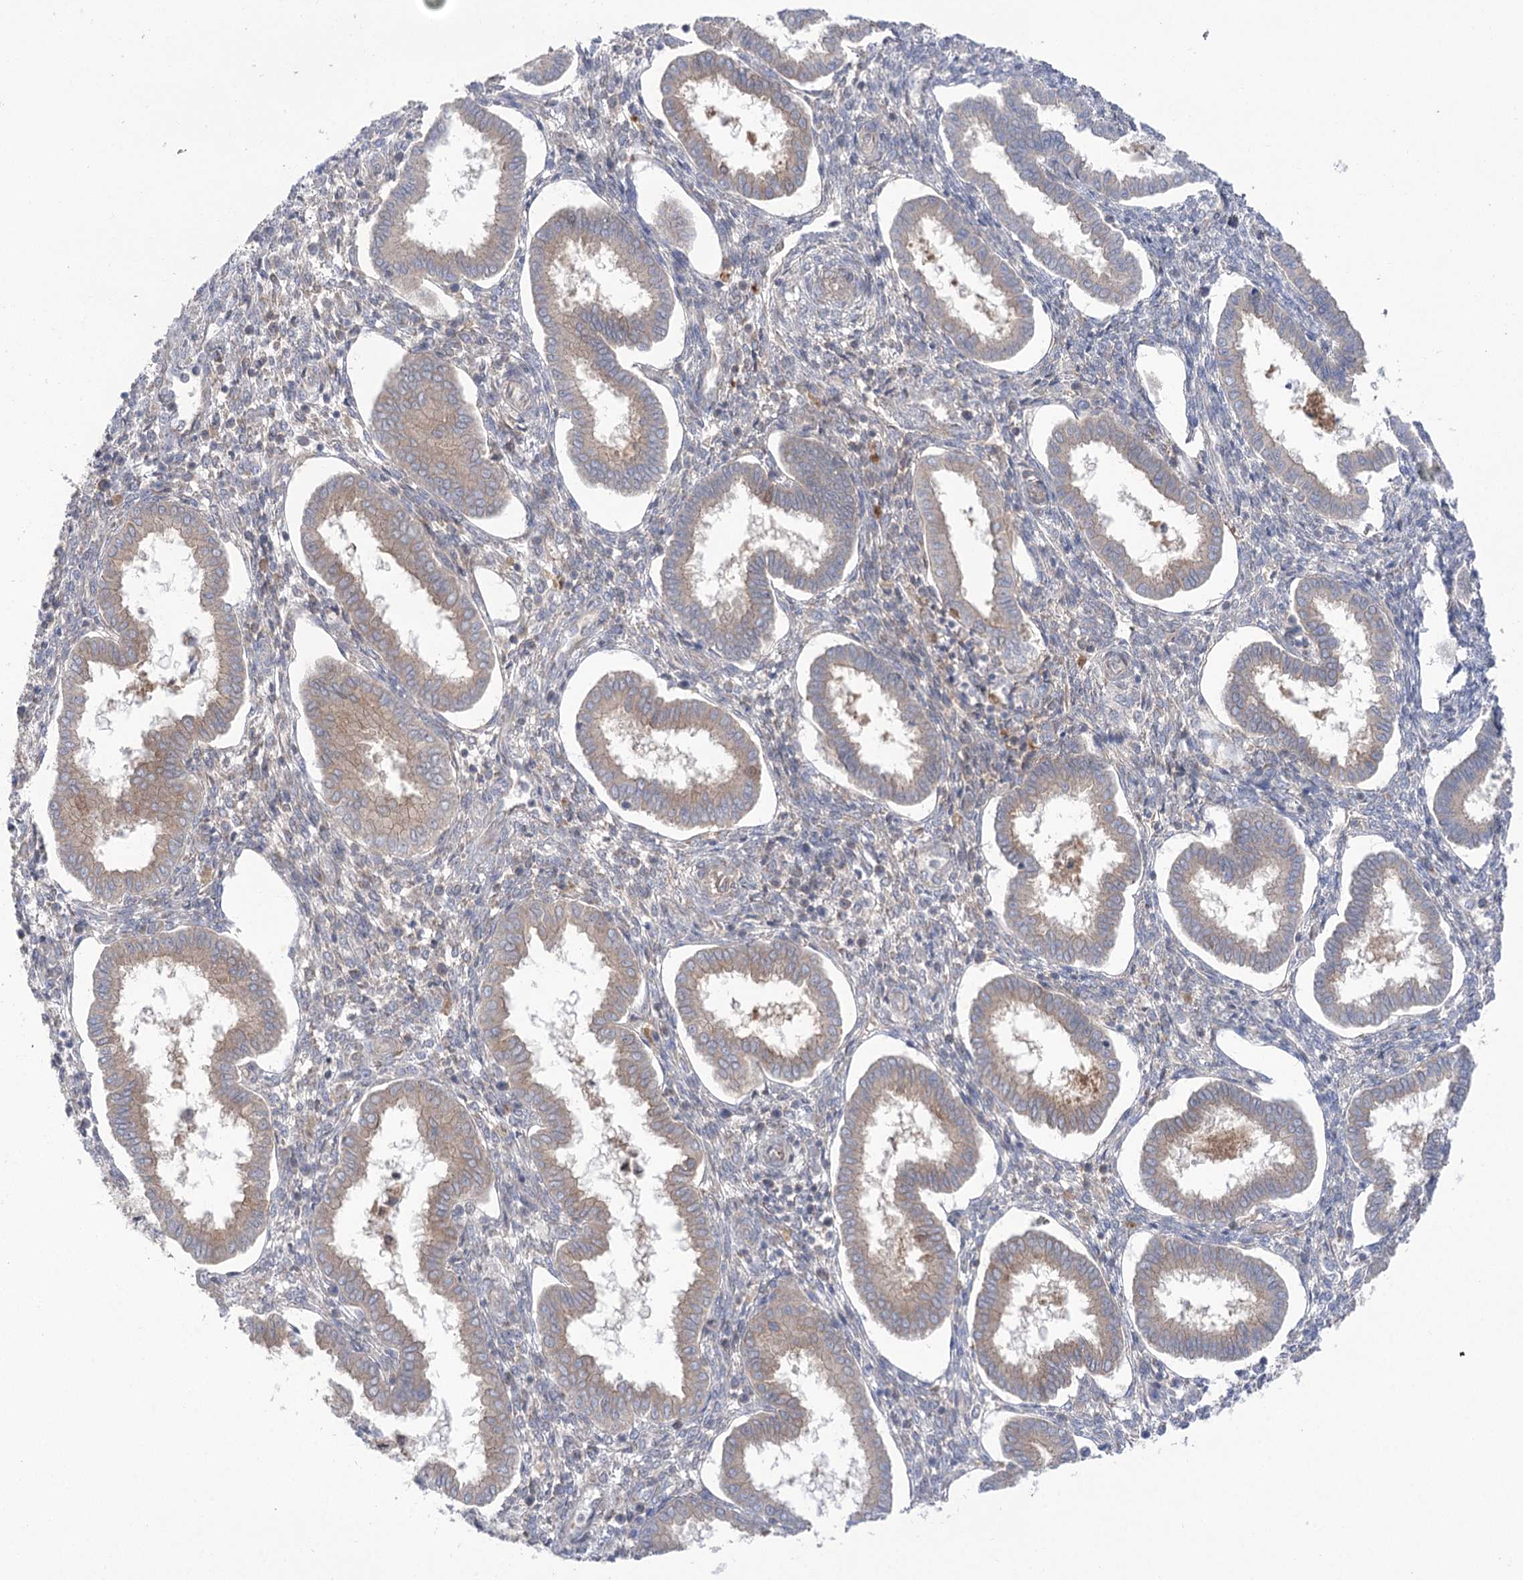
{"staining": {"intensity": "negative", "quantity": "none", "location": "none"}, "tissue": "endometrium", "cell_type": "Cells in endometrial stroma", "image_type": "normal", "snomed": [{"axis": "morphology", "description": "Normal tissue, NOS"}, {"axis": "topography", "description": "Endometrium"}], "caption": "Immunohistochemical staining of unremarkable endometrium demonstrates no significant expression in cells in endometrial stroma.", "gene": "GBF1", "patient": {"sex": "female", "age": 24}}